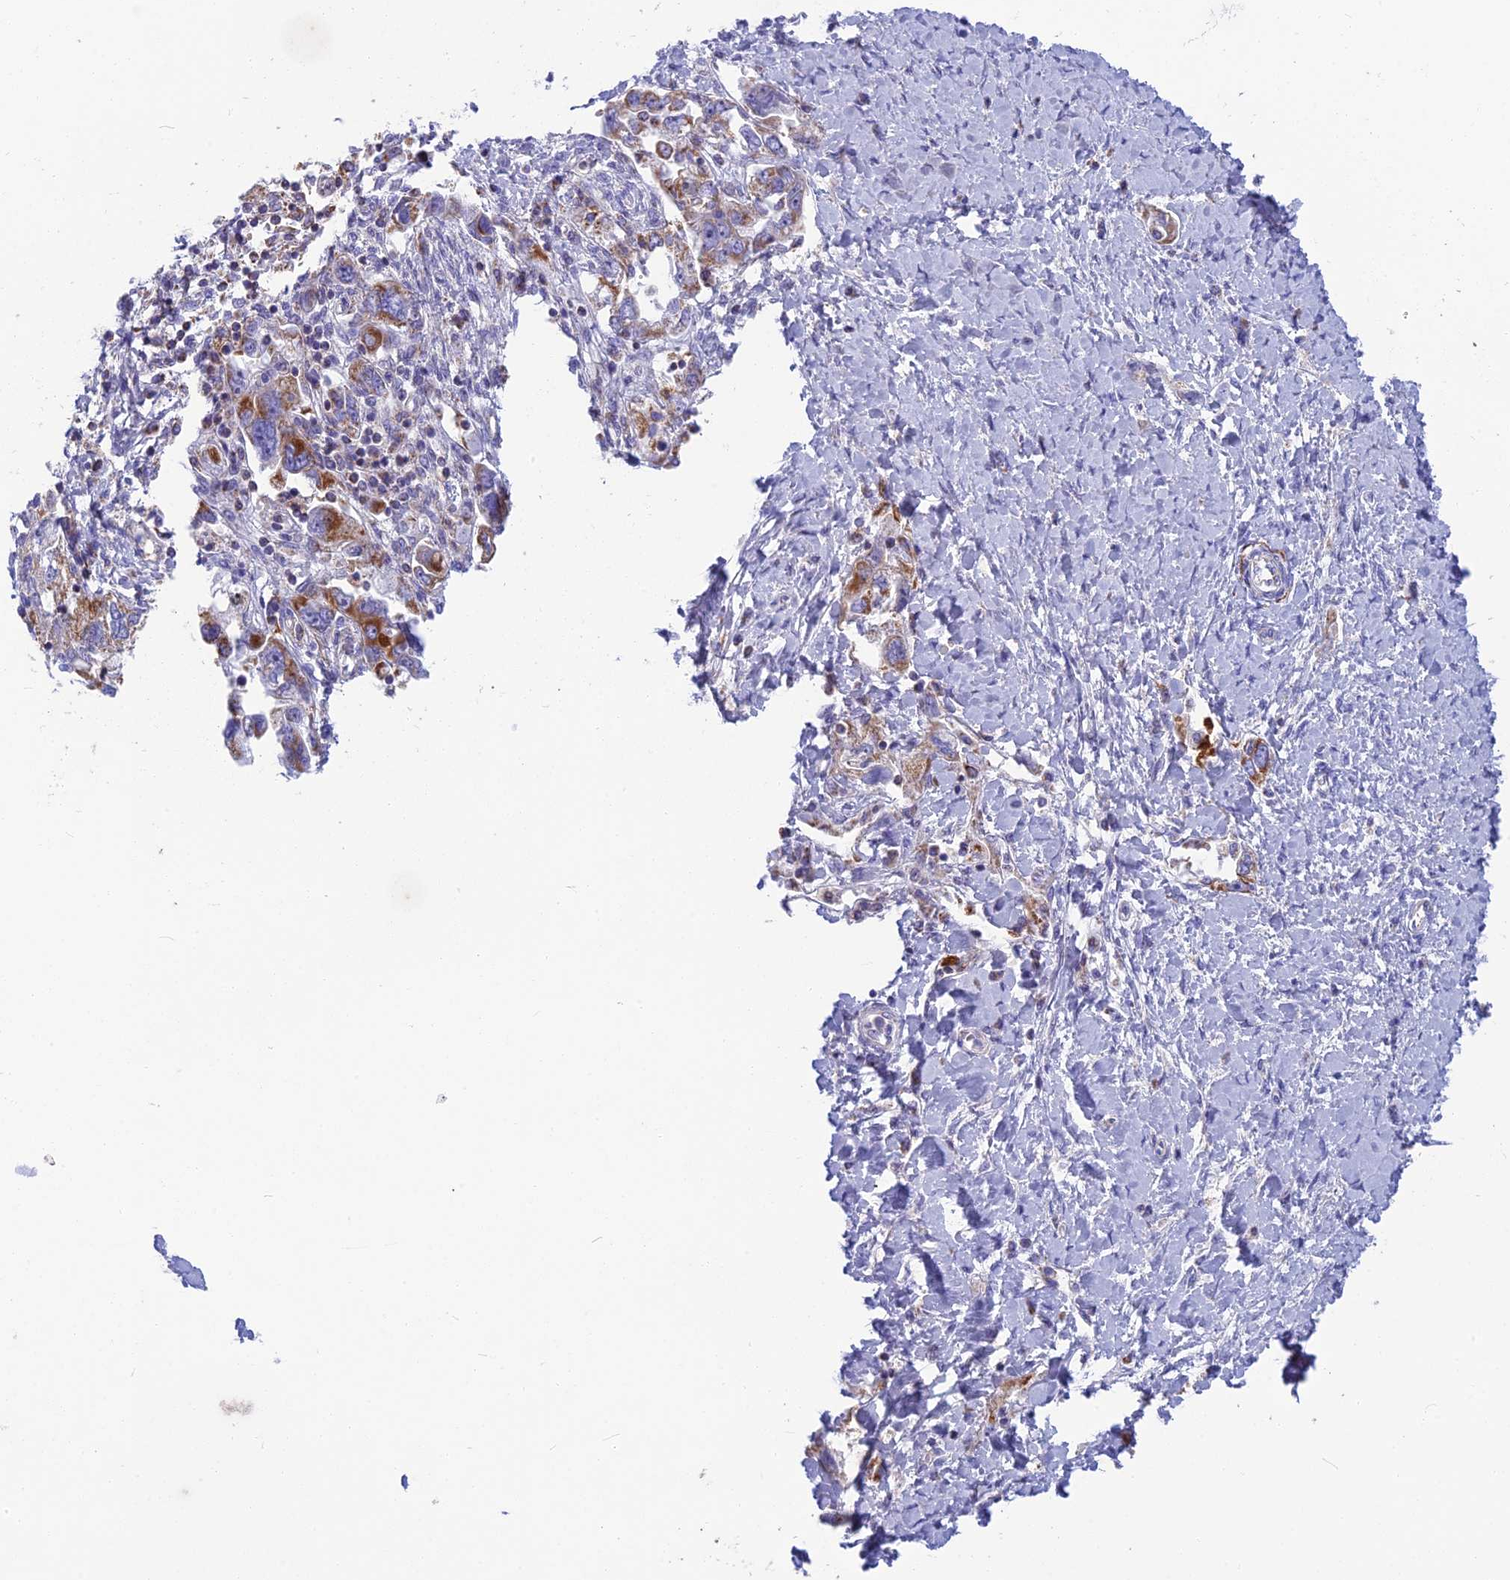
{"staining": {"intensity": "moderate", "quantity": ">75%", "location": "cytoplasmic/membranous"}, "tissue": "ovarian cancer", "cell_type": "Tumor cells", "image_type": "cancer", "snomed": [{"axis": "morphology", "description": "Carcinoma, NOS"}, {"axis": "morphology", "description": "Cystadenocarcinoma, serous, NOS"}, {"axis": "topography", "description": "Ovary"}], "caption": "IHC image of human serous cystadenocarcinoma (ovarian) stained for a protein (brown), which reveals medium levels of moderate cytoplasmic/membranous expression in about >75% of tumor cells.", "gene": "CS", "patient": {"sex": "female", "age": 69}}